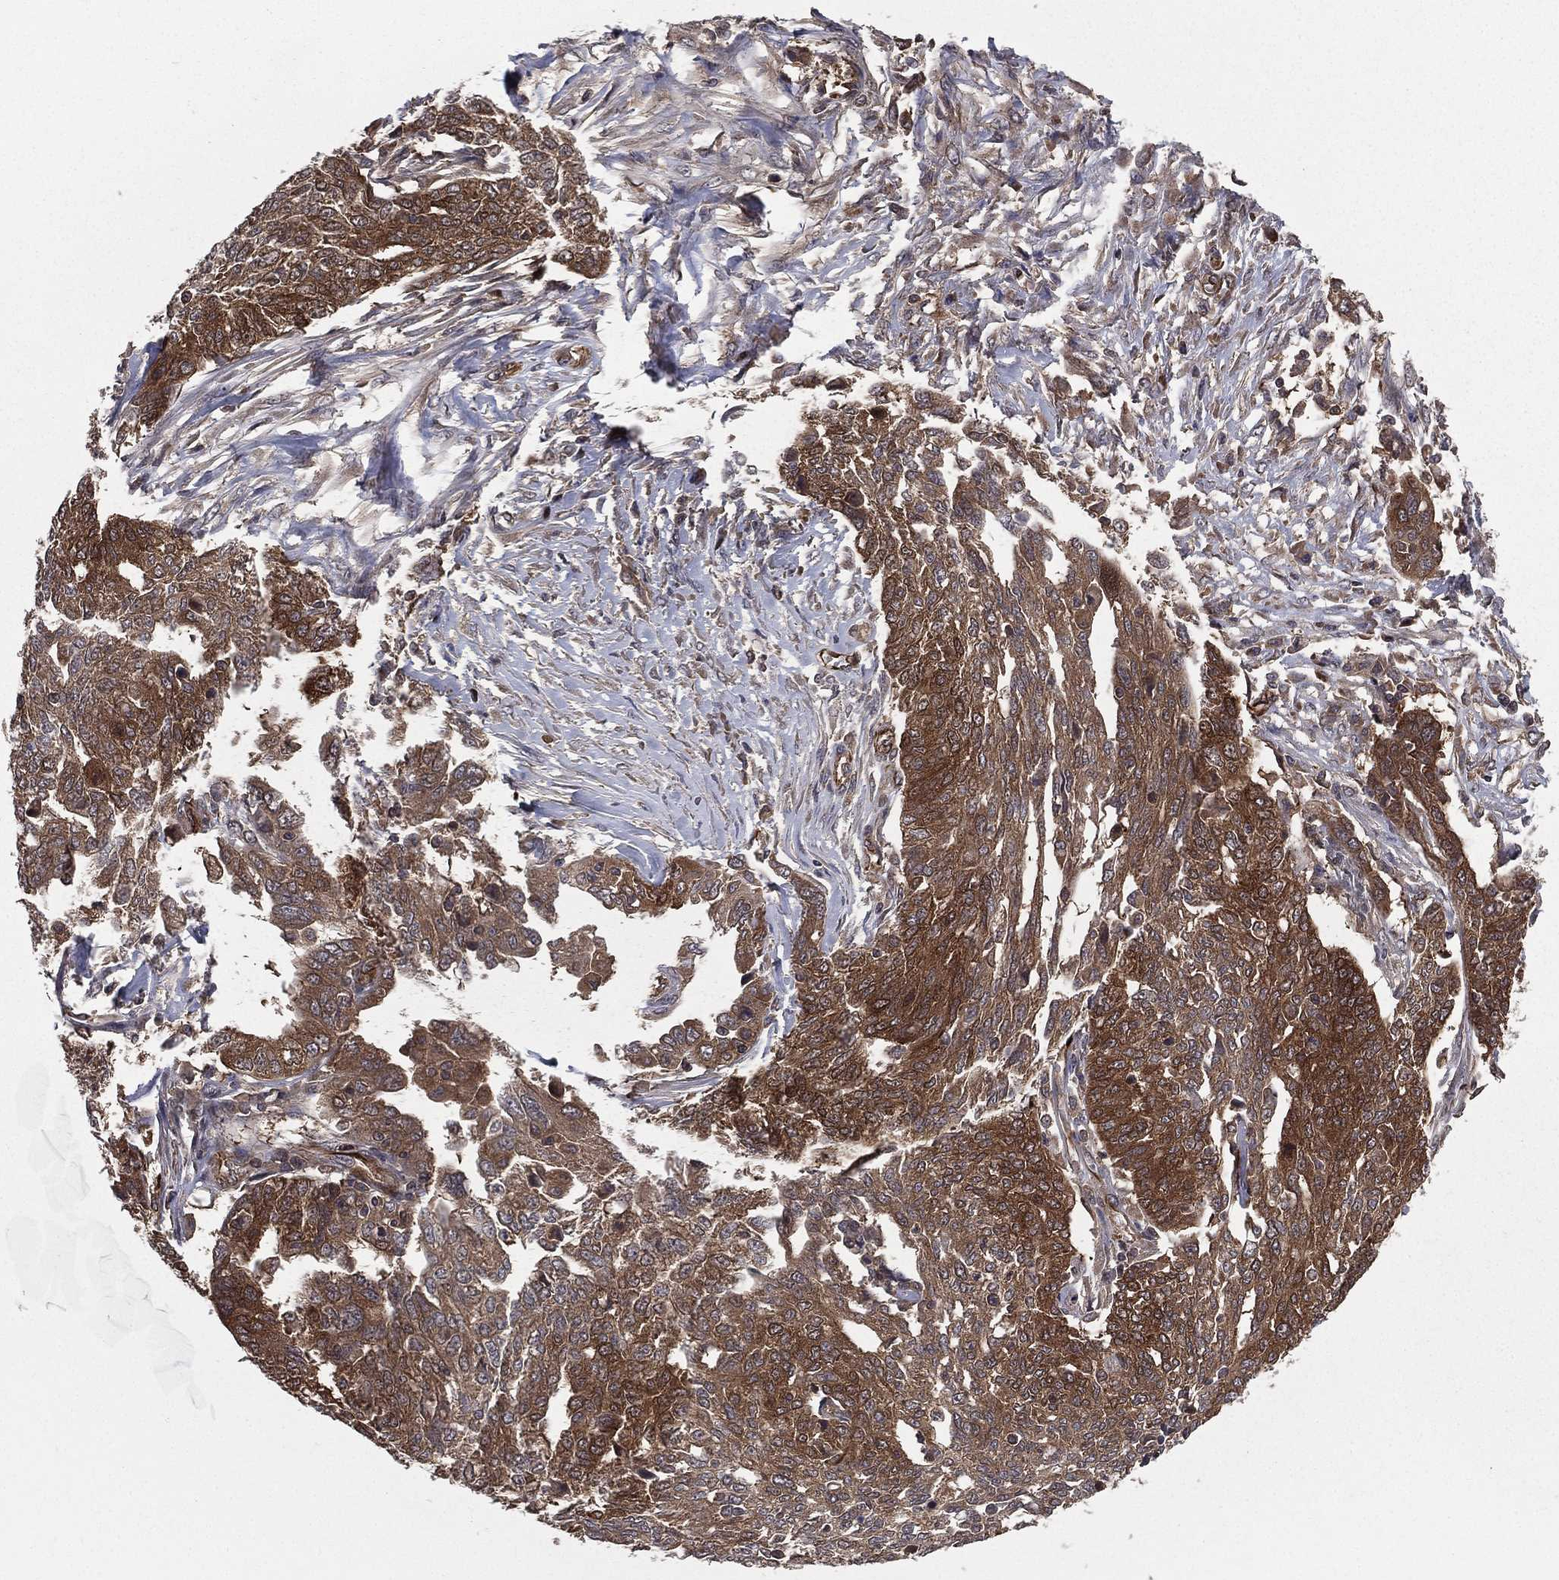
{"staining": {"intensity": "strong", "quantity": ">75%", "location": "cytoplasmic/membranous"}, "tissue": "ovarian cancer", "cell_type": "Tumor cells", "image_type": "cancer", "snomed": [{"axis": "morphology", "description": "Cystadenocarcinoma, serous, NOS"}, {"axis": "topography", "description": "Ovary"}], "caption": "Tumor cells display high levels of strong cytoplasmic/membranous positivity in approximately >75% of cells in ovarian cancer.", "gene": "CERT1", "patient": {"sex": "female", "age": 67}}